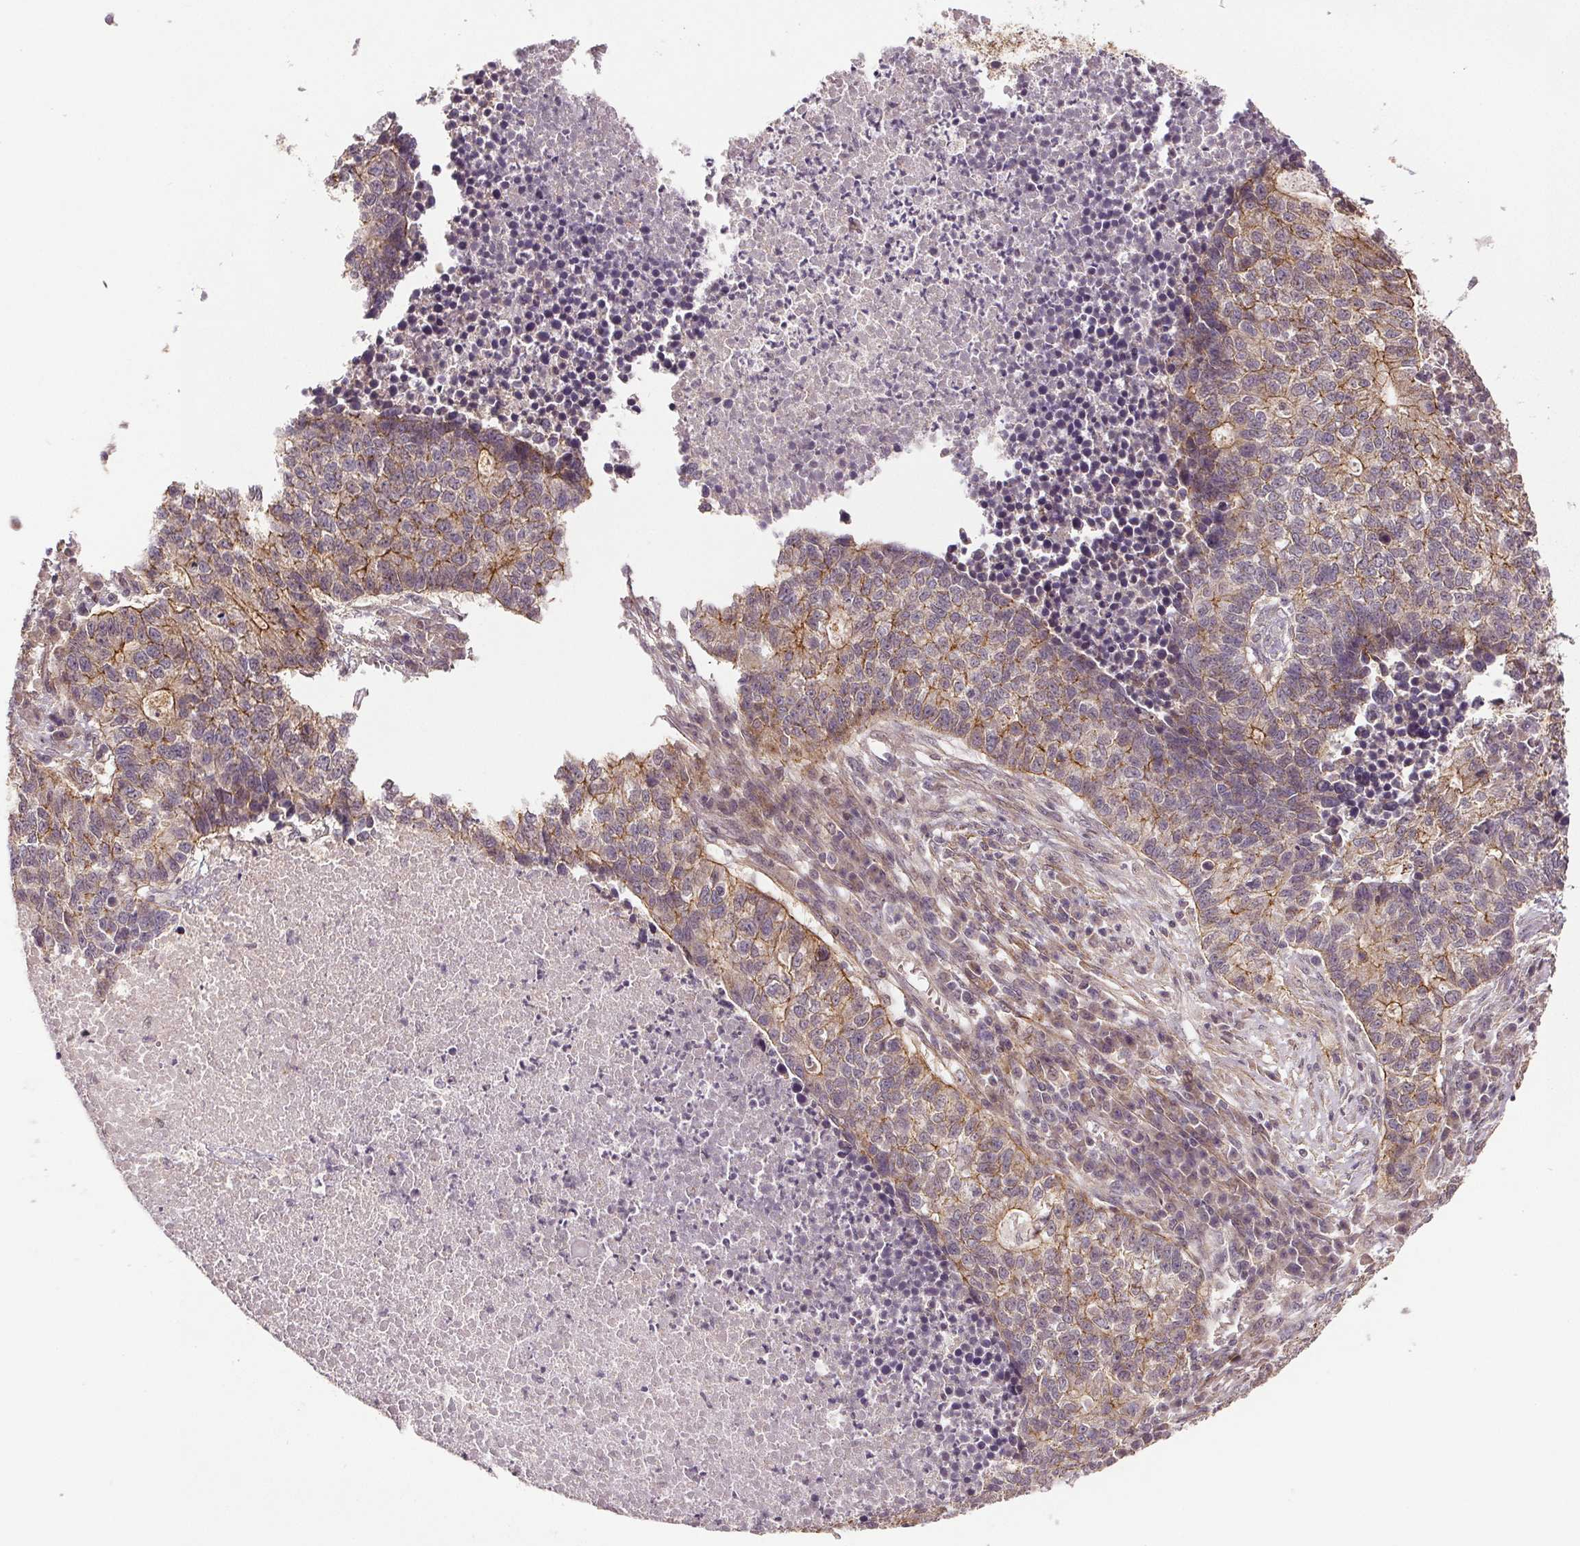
{"staining": {"intensity": "moderate", "quantity": "25%-75%", "location": "cytoplasmic/membranous"}, "tissue": "lung cancer", "cell_type": "Tumor cells", "image_type": "cancer", "snomed": [{"axis": "morphology", "description": "Adenocarcinoma, NOS"}, {"axis": "topography", "description": "Lung"}], "caption": "Immunohistochemical staining of human lung adenocarcinoma displays moderate cytoplasmic/membranous protein staining in approximately 25%-75% of tumor cells.", "gene": "EPHB3", "patient": {"sex": "male", "age": 57}}